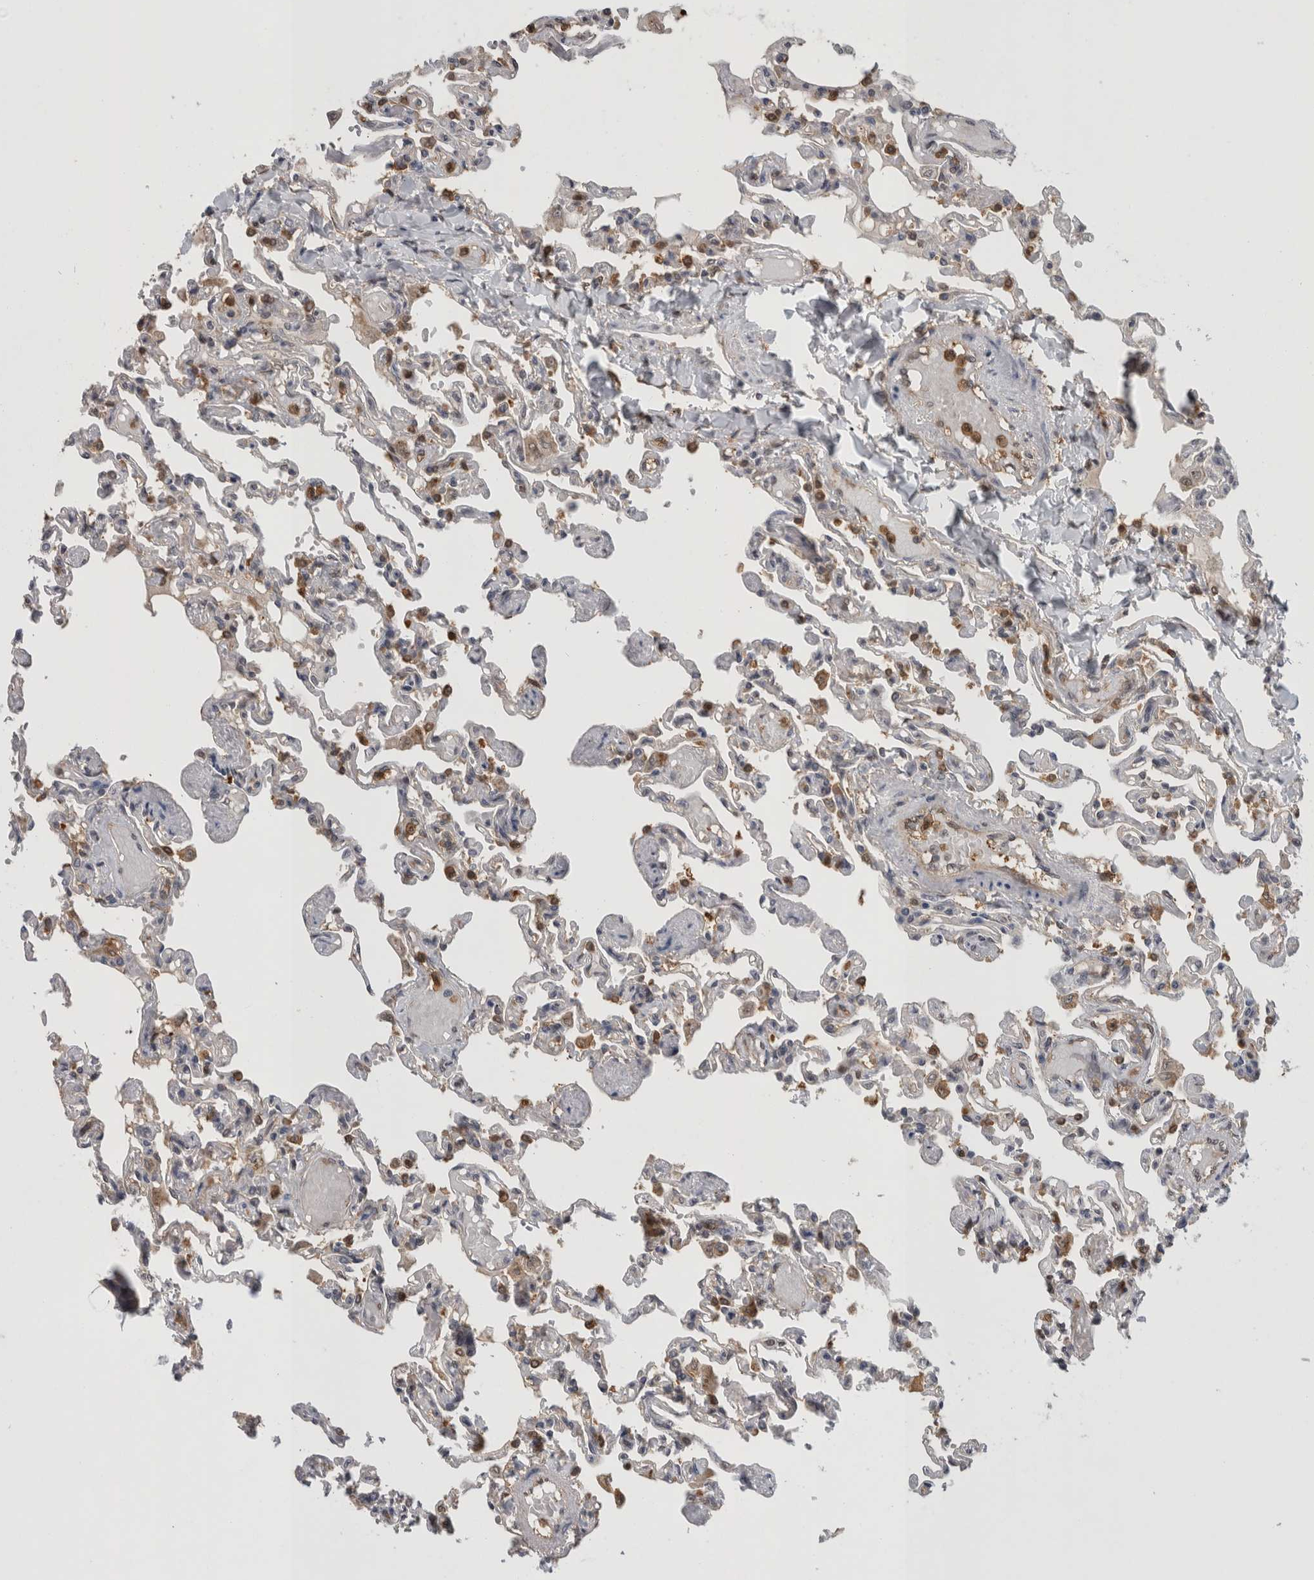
{"staining": {"intensity": "strong", "quantity": "25%-75%", "location": "cytoplasmic/membranous,nuclear"}, "tissue": "lung", "cell_type": "Alveolar cells", "image_type": "normal", "snomed": [{"axis": "morphology", "description": "Normal tissue, NOS"}, {"axis": "topography", "description": "Lung"}], "caption": "The image displays staining of unremarkable lung, revealing strong cytoplasmic/membranous,nuclear protein staining (brown color) within alveolar cells. (Brightfield microscopy of DAB IHC at high magnification).", "gene": "ASTN2", "patient": {"sex": "male", "age": 21}}